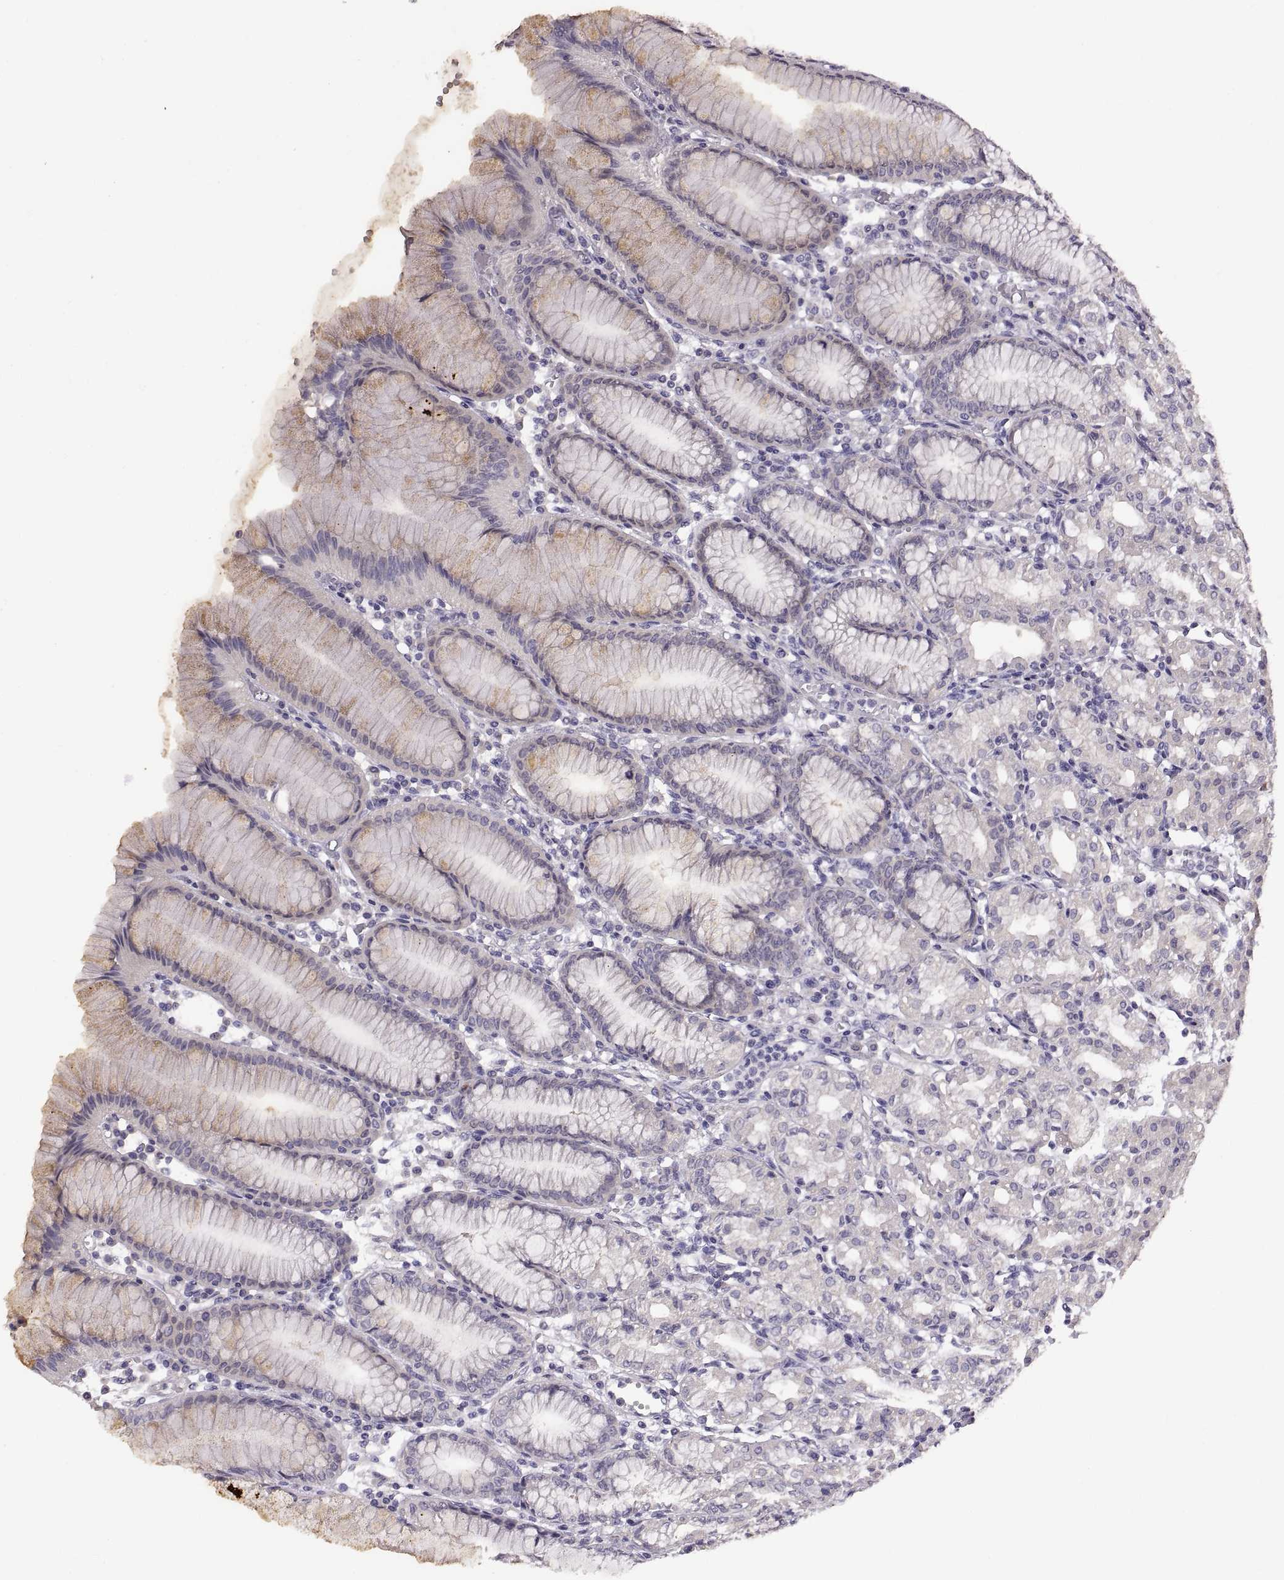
{"staining": {"intensity": "negative", "quantity": "none", "location": "none"}, "tissue": "stomach", "cell_type": "Glandular cells", "image_type": "normal", "snomed": [{"axis": "morphology", "description": "Normal tissue, NOS"}, {"axis": "topography", "description": "Skeletal muscle"}, {"axis": "topography", "description": "Stomach"}], "caption": "IHC micrograph of benign stomach stained for a protein (brown), which demonstrates no staining in glandular cells. The staining was performed using DAB (3,3'-diaminobenzidine) to visualize the protein expression in brown, while the nuclei were stained in blue with hematoxylin (Magnification: 20x).", "gene": "WFDC8", "patient": {"sex": "female", "age": 57}}